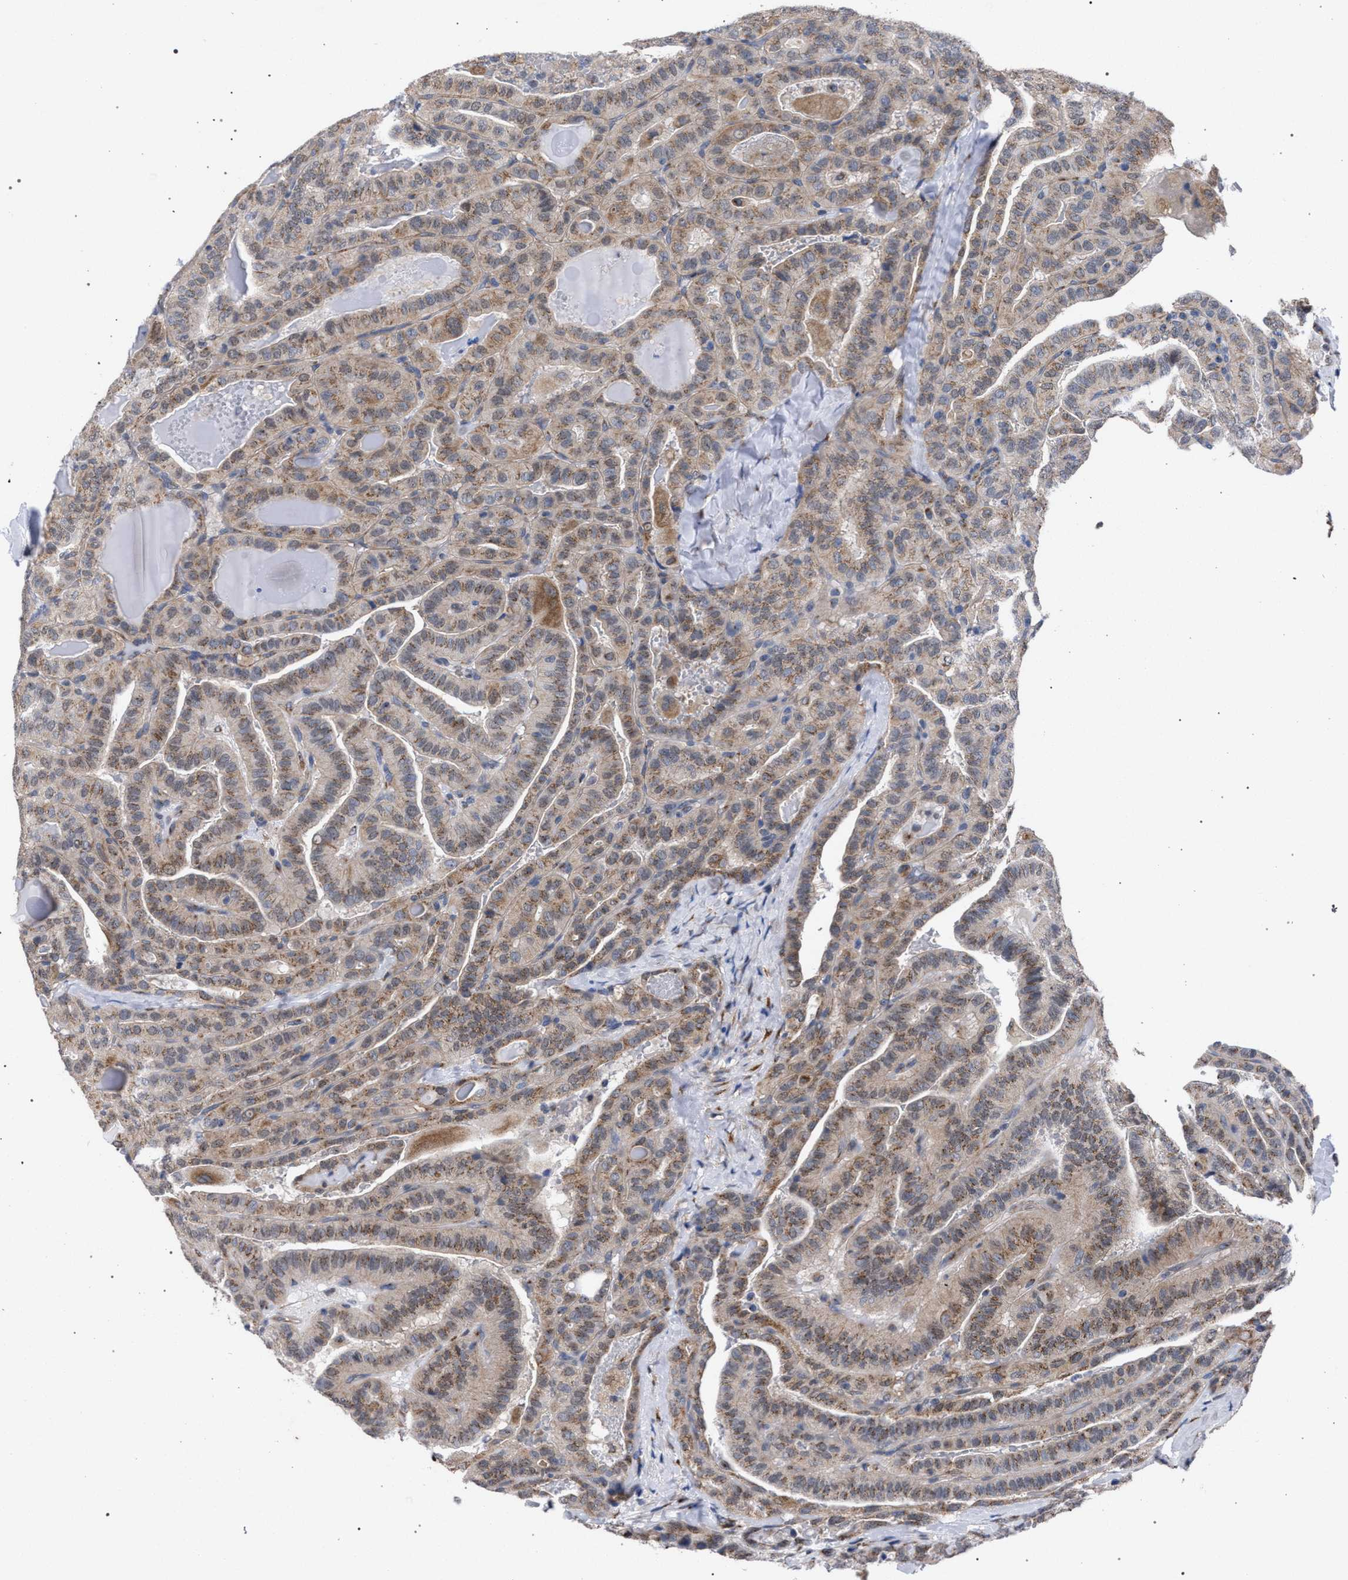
{"staining": {"intensity": "moderate", "quantity": ">75%", "location": "cytoplasmic/membranous"}, "tissue": "thyroid cancer", "cell_type": "Tumor cells", "image_type": "cancer", "snomed": [{"axis": "morphology", "description": "Papillary adenocarcinoma, NOS"}, {"axis": "topography", "description": "Thyroid gland"}], "caption": "Papillary adenocarcinoma (thyroid) stained for a protein reveals moderate cytoplasmic/membranous positivity in tumor cells.", "gene": "GOLGA2", "patient": {"sex": "male", "age": 77}}